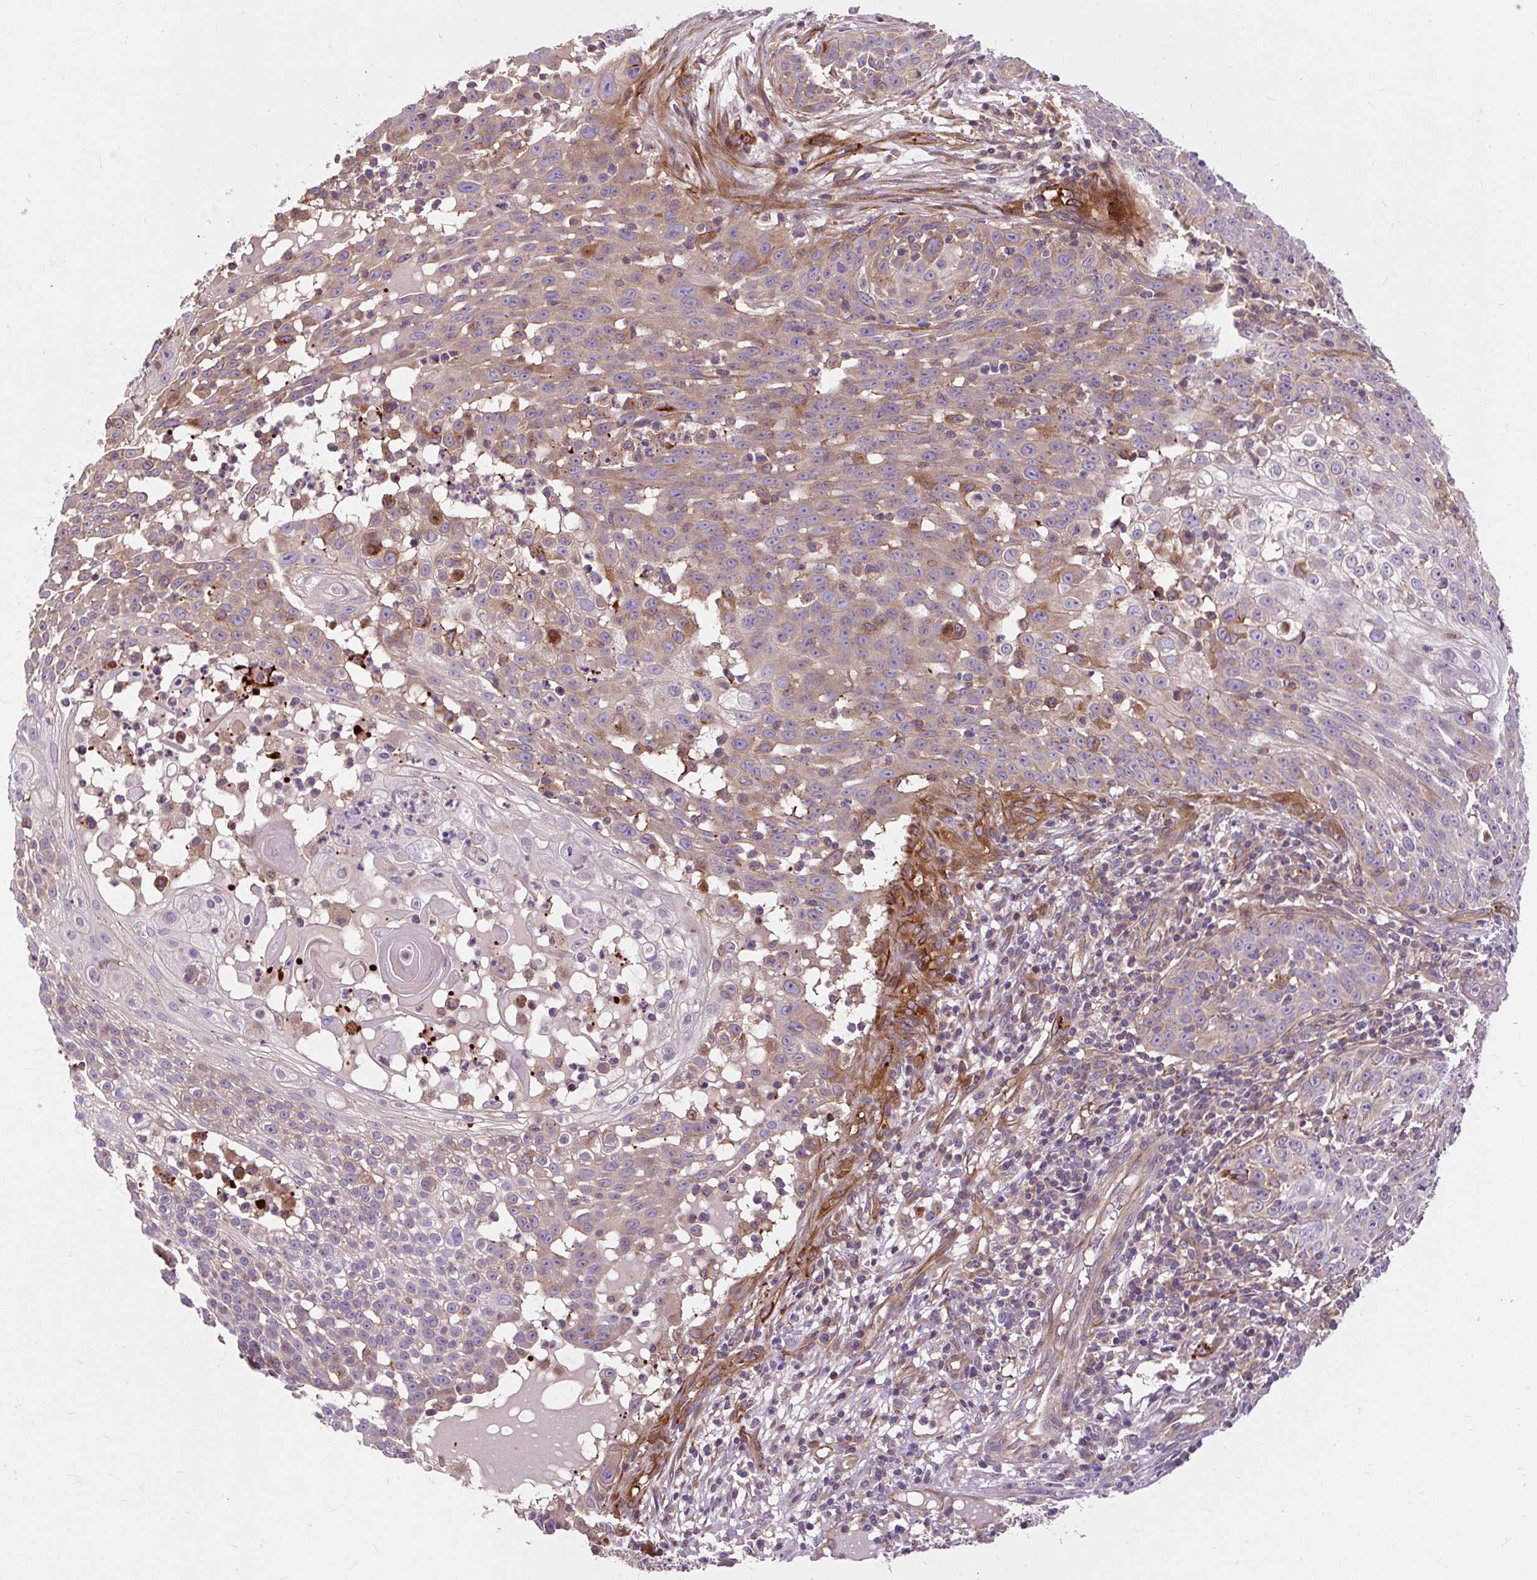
{"staining": {"intensity": "weak", "quantity": "25%-75%", "location": "cytoplasmic/membranous"}, "tissue": "skin cancer", "cell_type": "Tumor cells", "image_type": "cancer", "snomed": [{"axis": "morphology", "description": "Squamous cell carcinoma, NOS"}, {"axis": "topography", "description": "Skin"}], "caption": "IHC image of neoplastic tissue: human skin squamous cell carcinoma stained using immunohistochemistry reveals low levels of weak protein expression localized specifically in the cytoplasmic/membranous of tumor cells, appearing as a cytoplasmic/membranous brown color.", "gene": "PCDHGB3", "patient": {"sex": "male", "age": 24}}